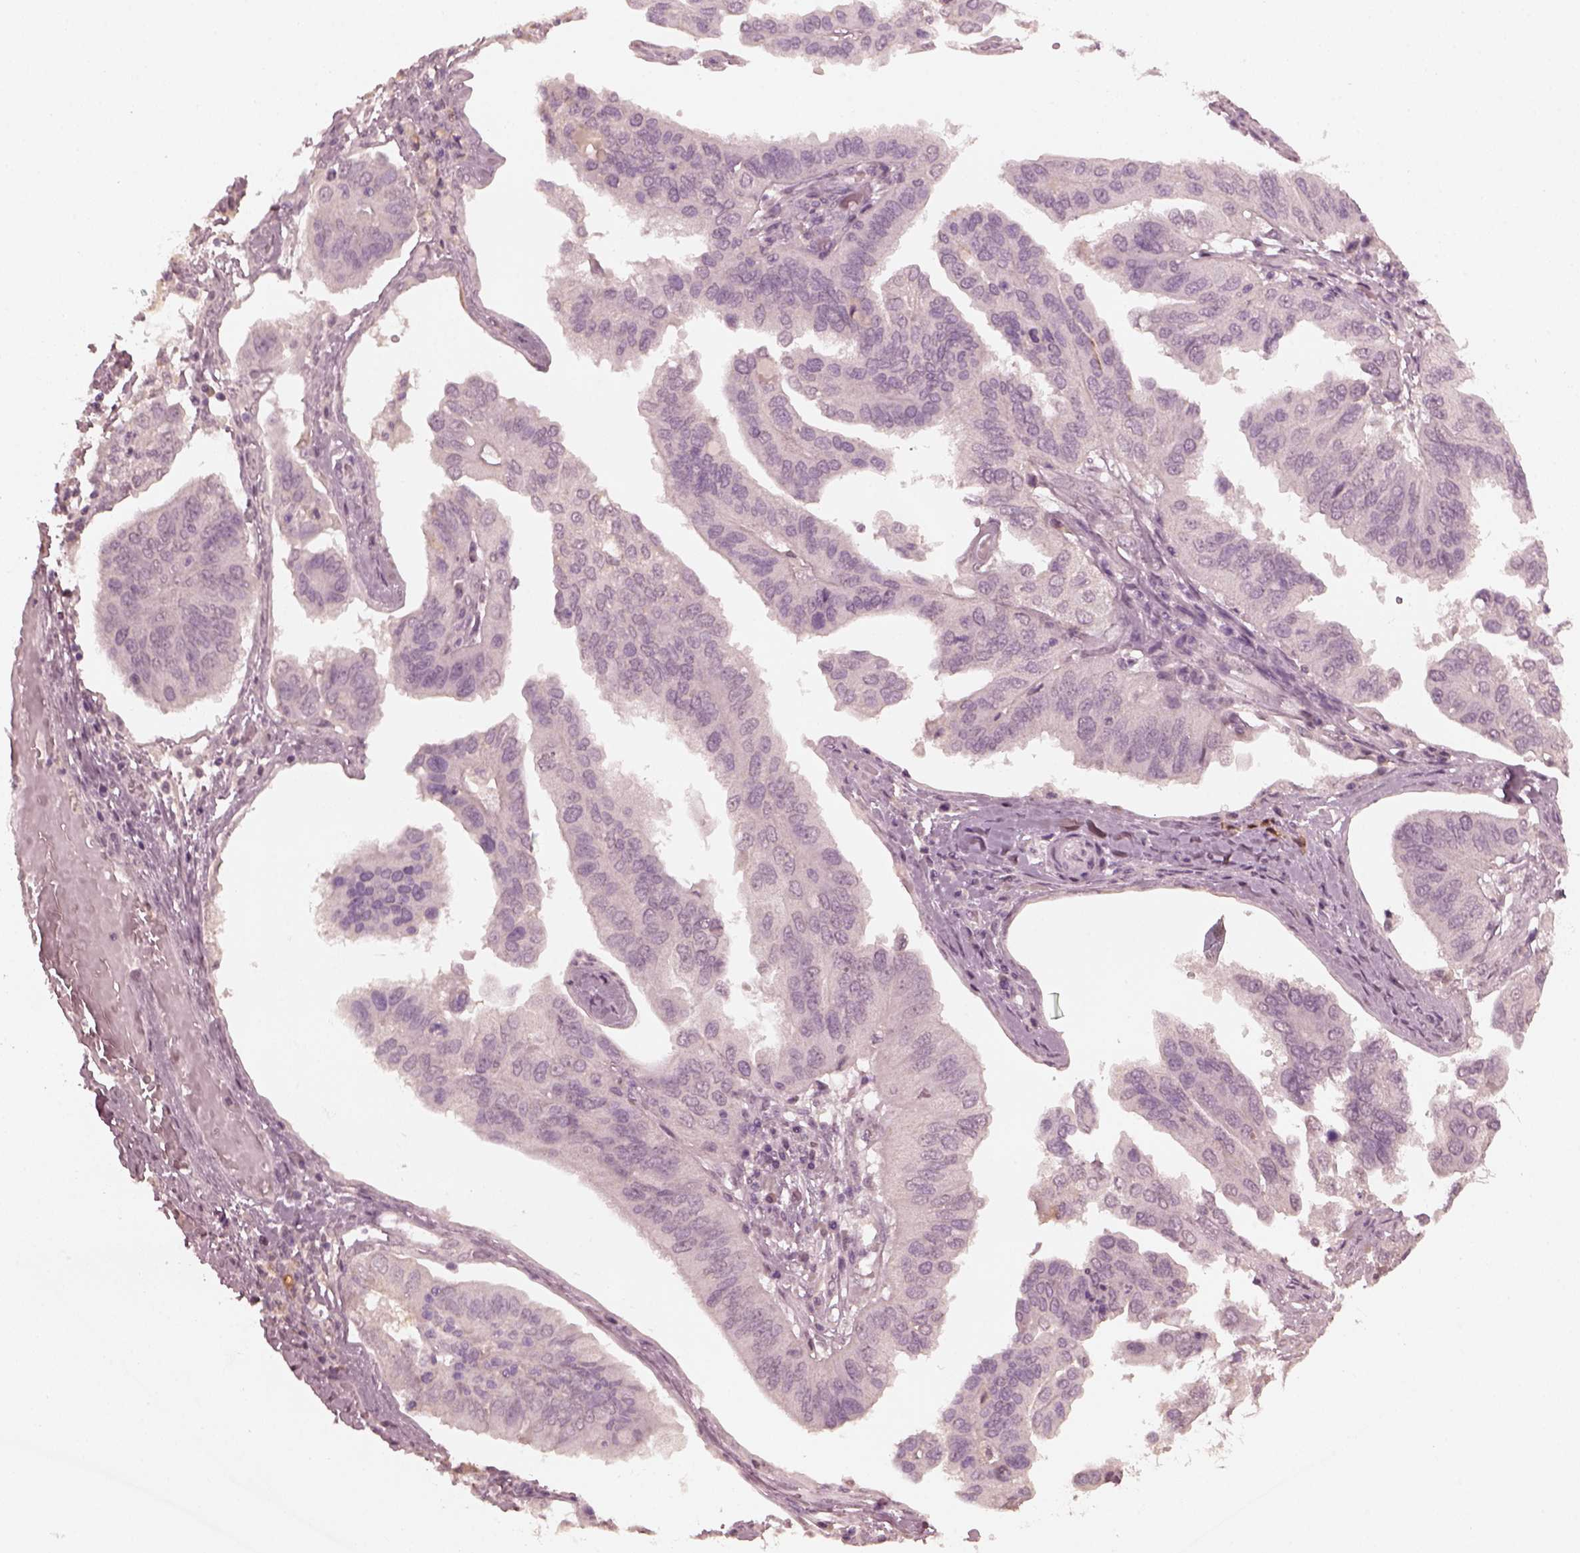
{"staining": {"intensity": "negative", "quantity": "none", "location": "none"}, "tissue": "ovarian cancer", "cell_type": "Tumor cells", "image_type": "cancer", "snomed": [{"axis": "morphology", "description": "Cystadenocarcinoma, serous, NOS"}, {"axis": "topography", "description": "Ovary"}], "caption": "Tumor cells are negative for brown protein staining in ovarian cancer (serous cystadenocarcinoma).", "gene": "KRT79", "patient": {"sex": "female", "age": 79}}